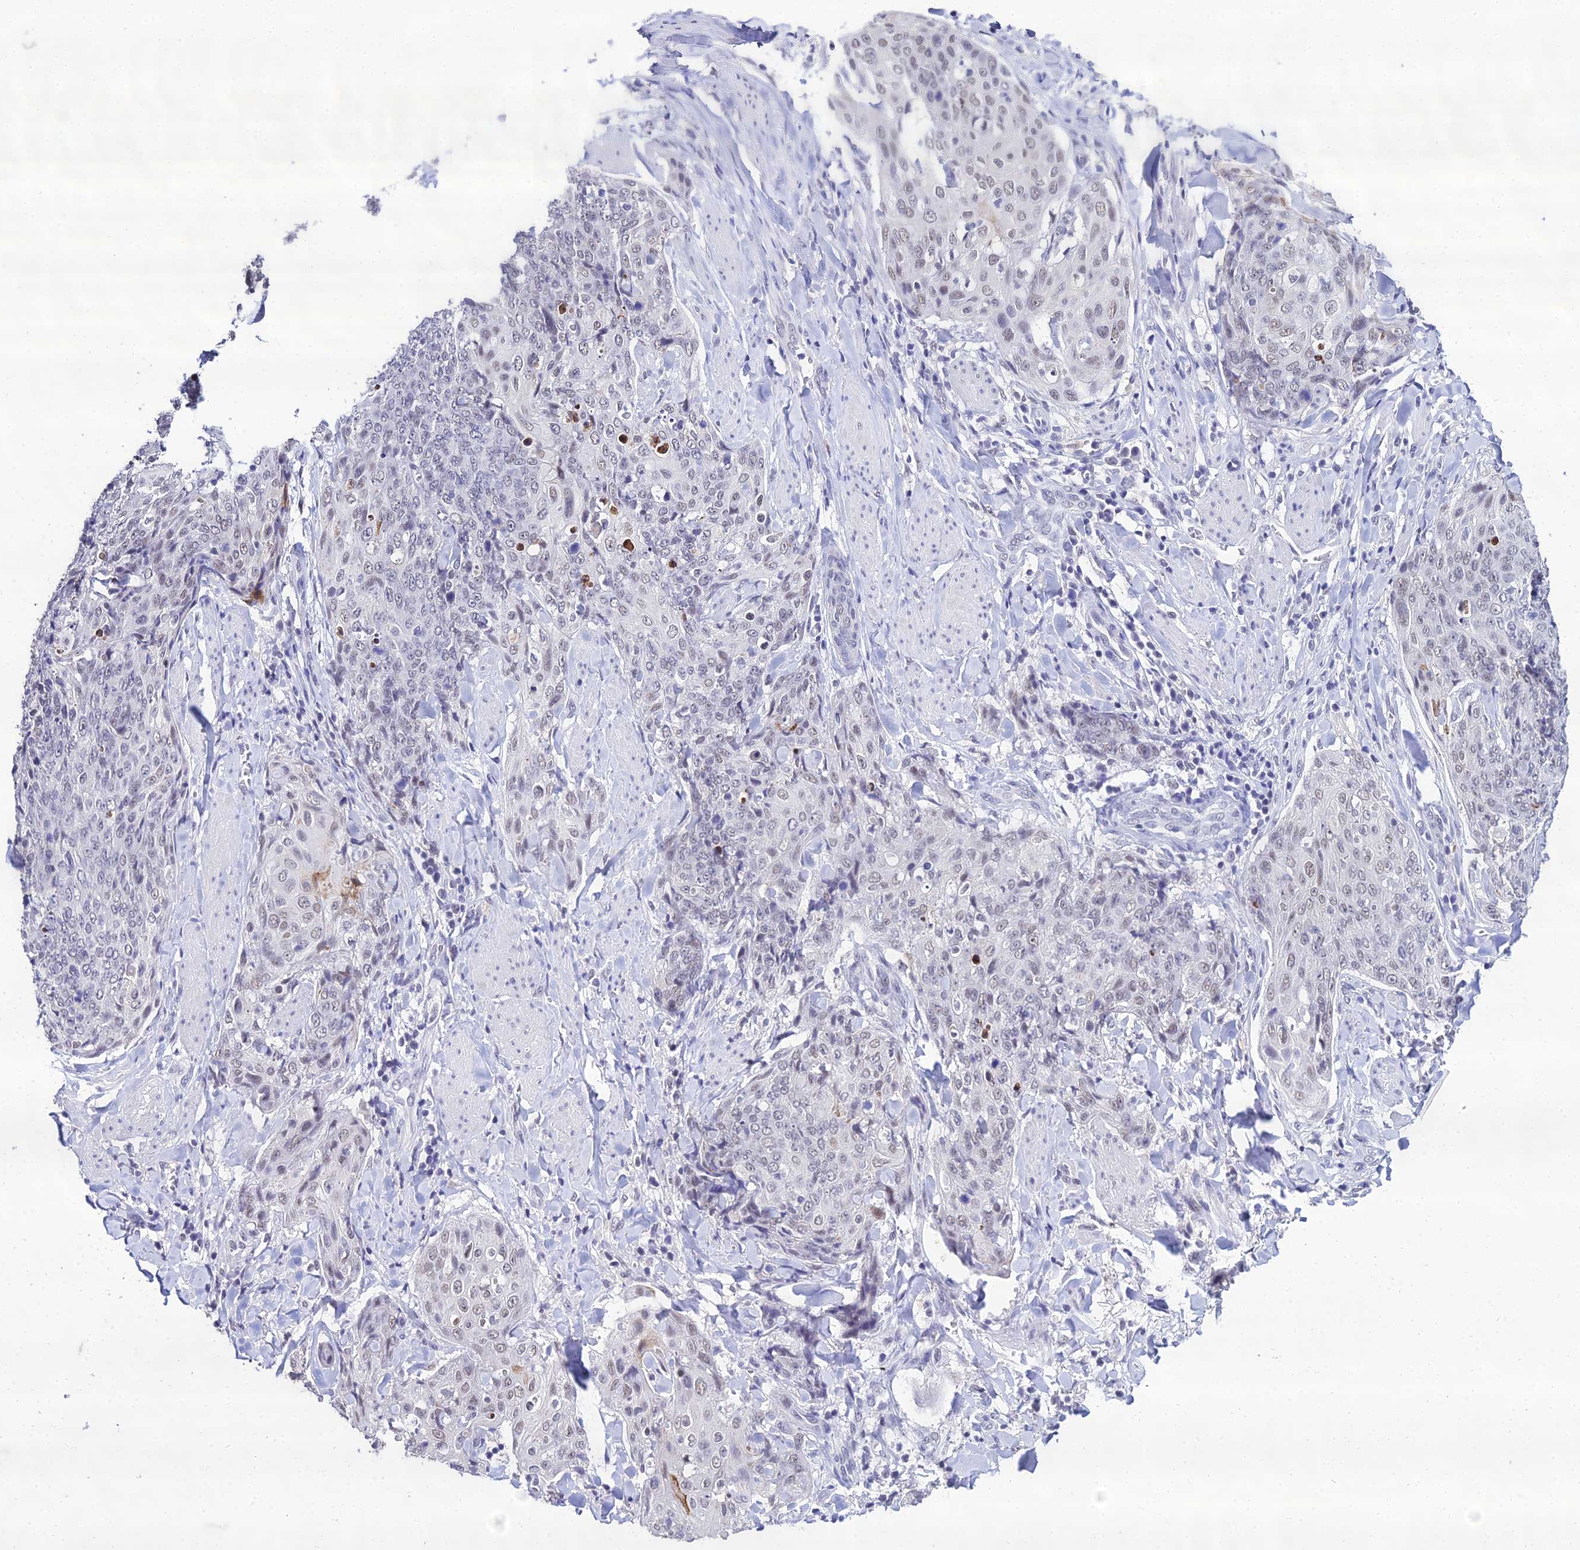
{"staining": {"intensity": "weak", "quantity": "<25%", "location": "nuclear"}, "tissue": "skin cancer", "cell_type": "Tumor cells", "image_type": "cancer", "snomed": [{"axis": "morphology", "description": "Squamous cell carcinoma, NOS"}, {"axis": "topography", "description": "Skin"}, {"axis": "topography", "description": "Vulva"}], "caption": "High magnification brightfield microscopy of skin squamous cell carcinoma stained with DAB (brown) and counterstained with hematoxylin (blue): tumor cells show no significant staining. (DAB (3,3'-diaminobenzidine) IHC with hematoxylin counter stain).", "gene": "PPP4R2", "patient": {"sex": "female", "age": 85}}